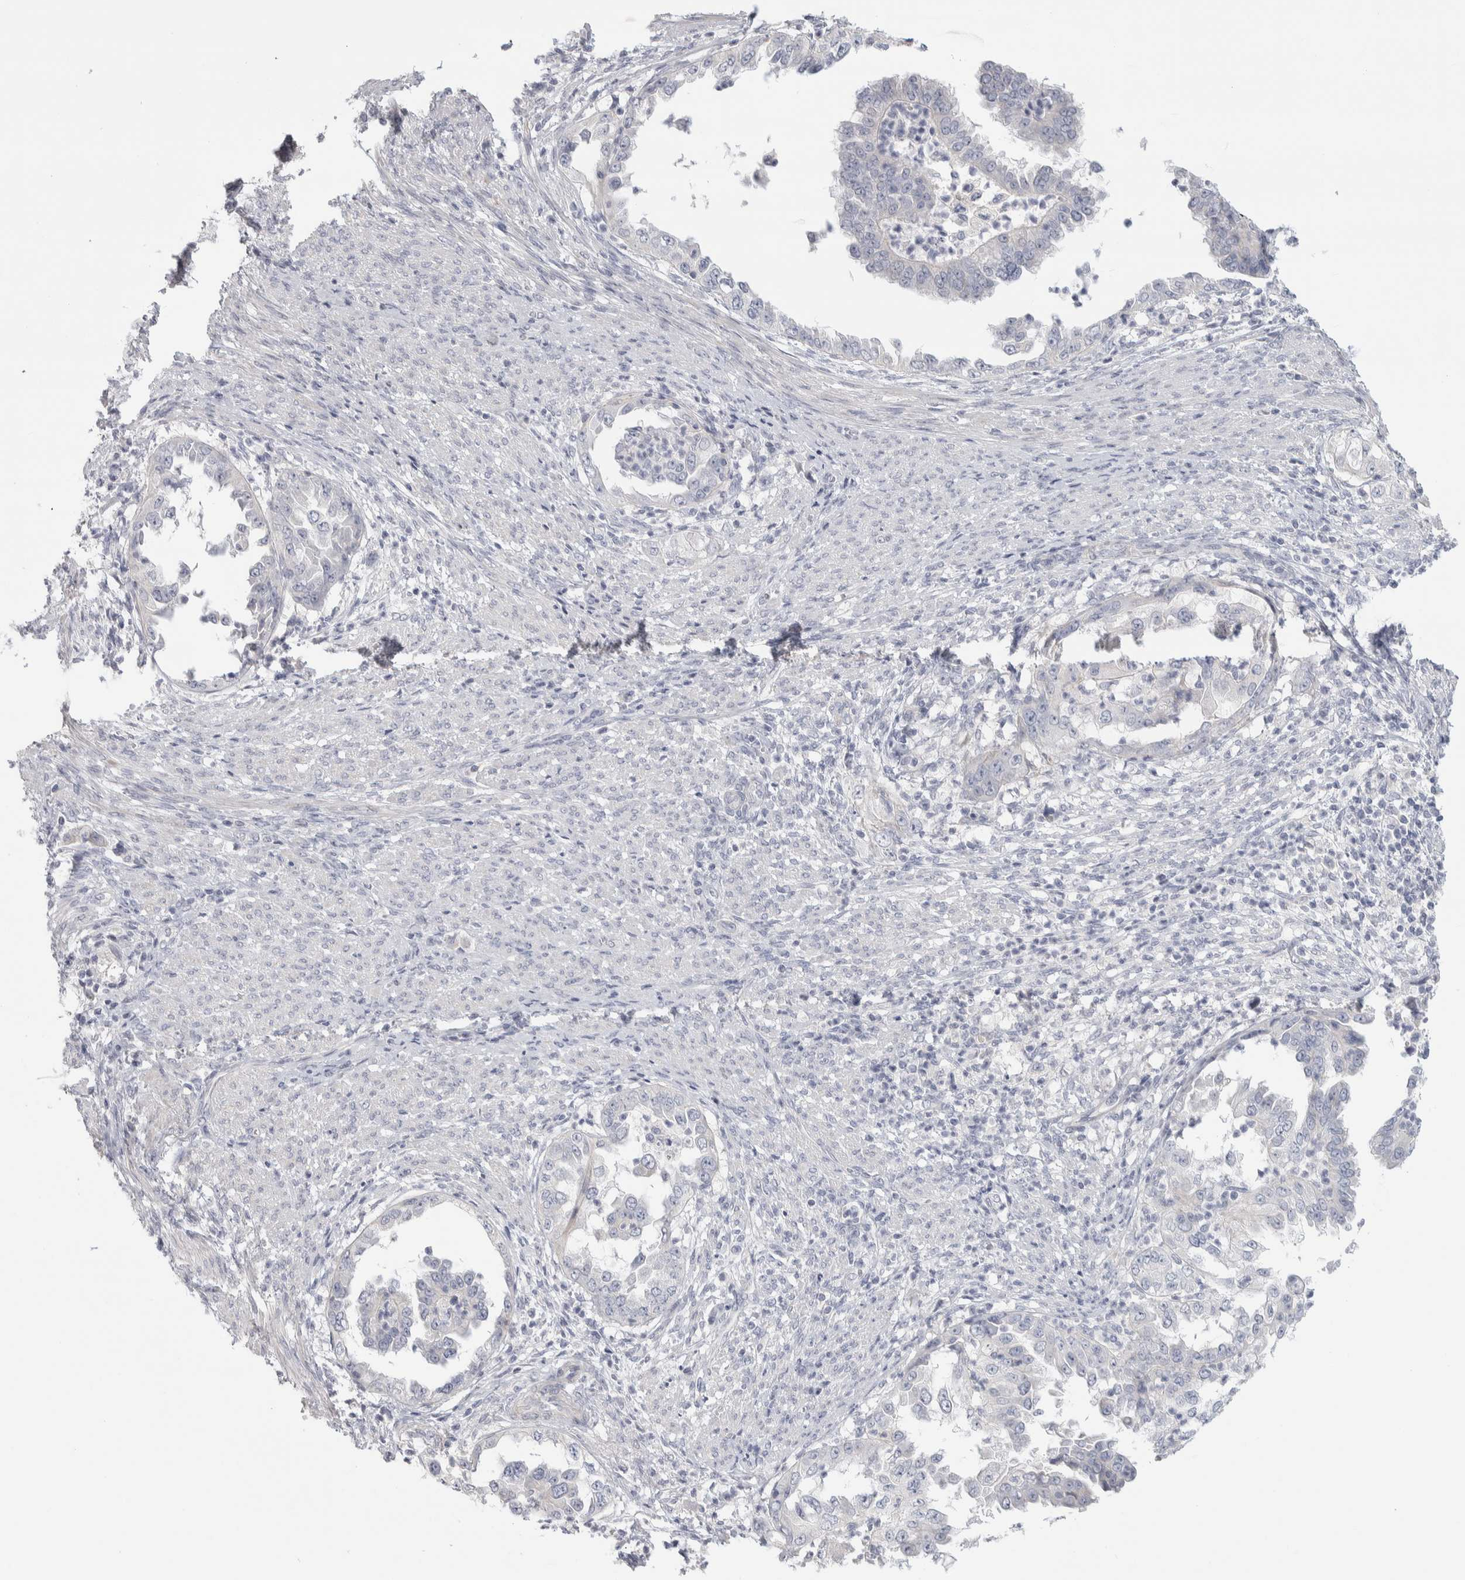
{"staining": {"intensity": "negative", "quantity": "none", "location": "none"}, "tissue": "endometrial cancer", "cell_type": "Tumor cells", "image_type": "cancer", "snomed": [{"axis": "morphology", "description": "Adenocarcinoma, NOS"}, {"axis": "topography", "description": "Endometrium"}], "caption": "This is an IHC histopathology image of endometrial adenocarcinoma. There is no expression in tumor cells.", "gene": "DCXR", "patient": {"sex": "female", "age": 85}}